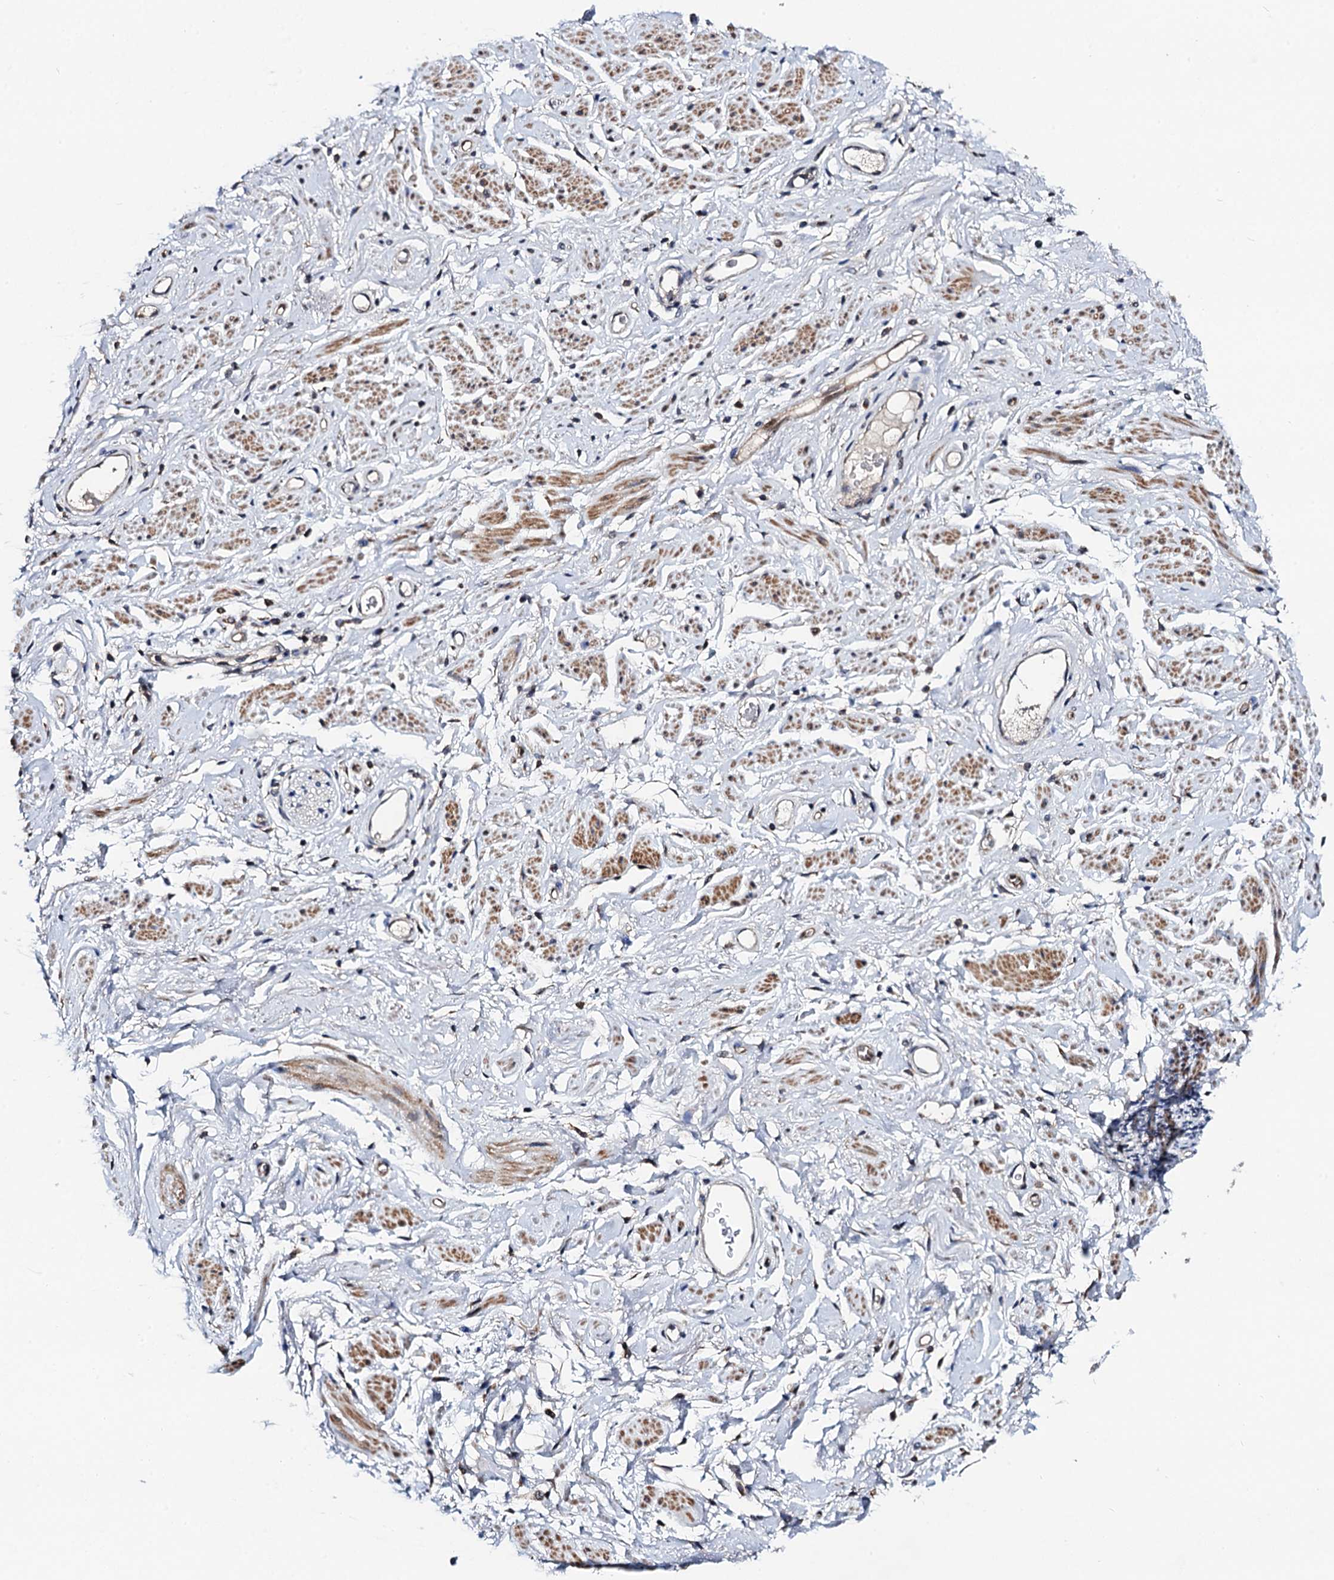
{"staining": {"intensity": "negative", "quantity": "none", "location": "none"}, "tissue": "adipose tissue", "cell_type": "Adipocytes", "image_type": "normal", "snomed": [{"axis": "morphology", "description": "Normal tissue, NOS"}, {"axis": "morphology", "description": "Adenocarcinoma, NOS"}, {"axis": "topography", "description": "Rectum"}, {"axis": "topography", "description": "Vagina"}, {"axis": "topography", "description": "Peripheral nerve tissue"}], "caption": "Adipocytes are negative for protein expression in unremarkable human adipose tissue. Brightfield microscopy of immunohistochemistry (IHC) stained with DAB (3,3'-diaminobenzidine) (brown) and hematoxylin (blue), captured at high magnification.", "gene": "CMPK2", "patient": {"sex": "female", "age": 71}}